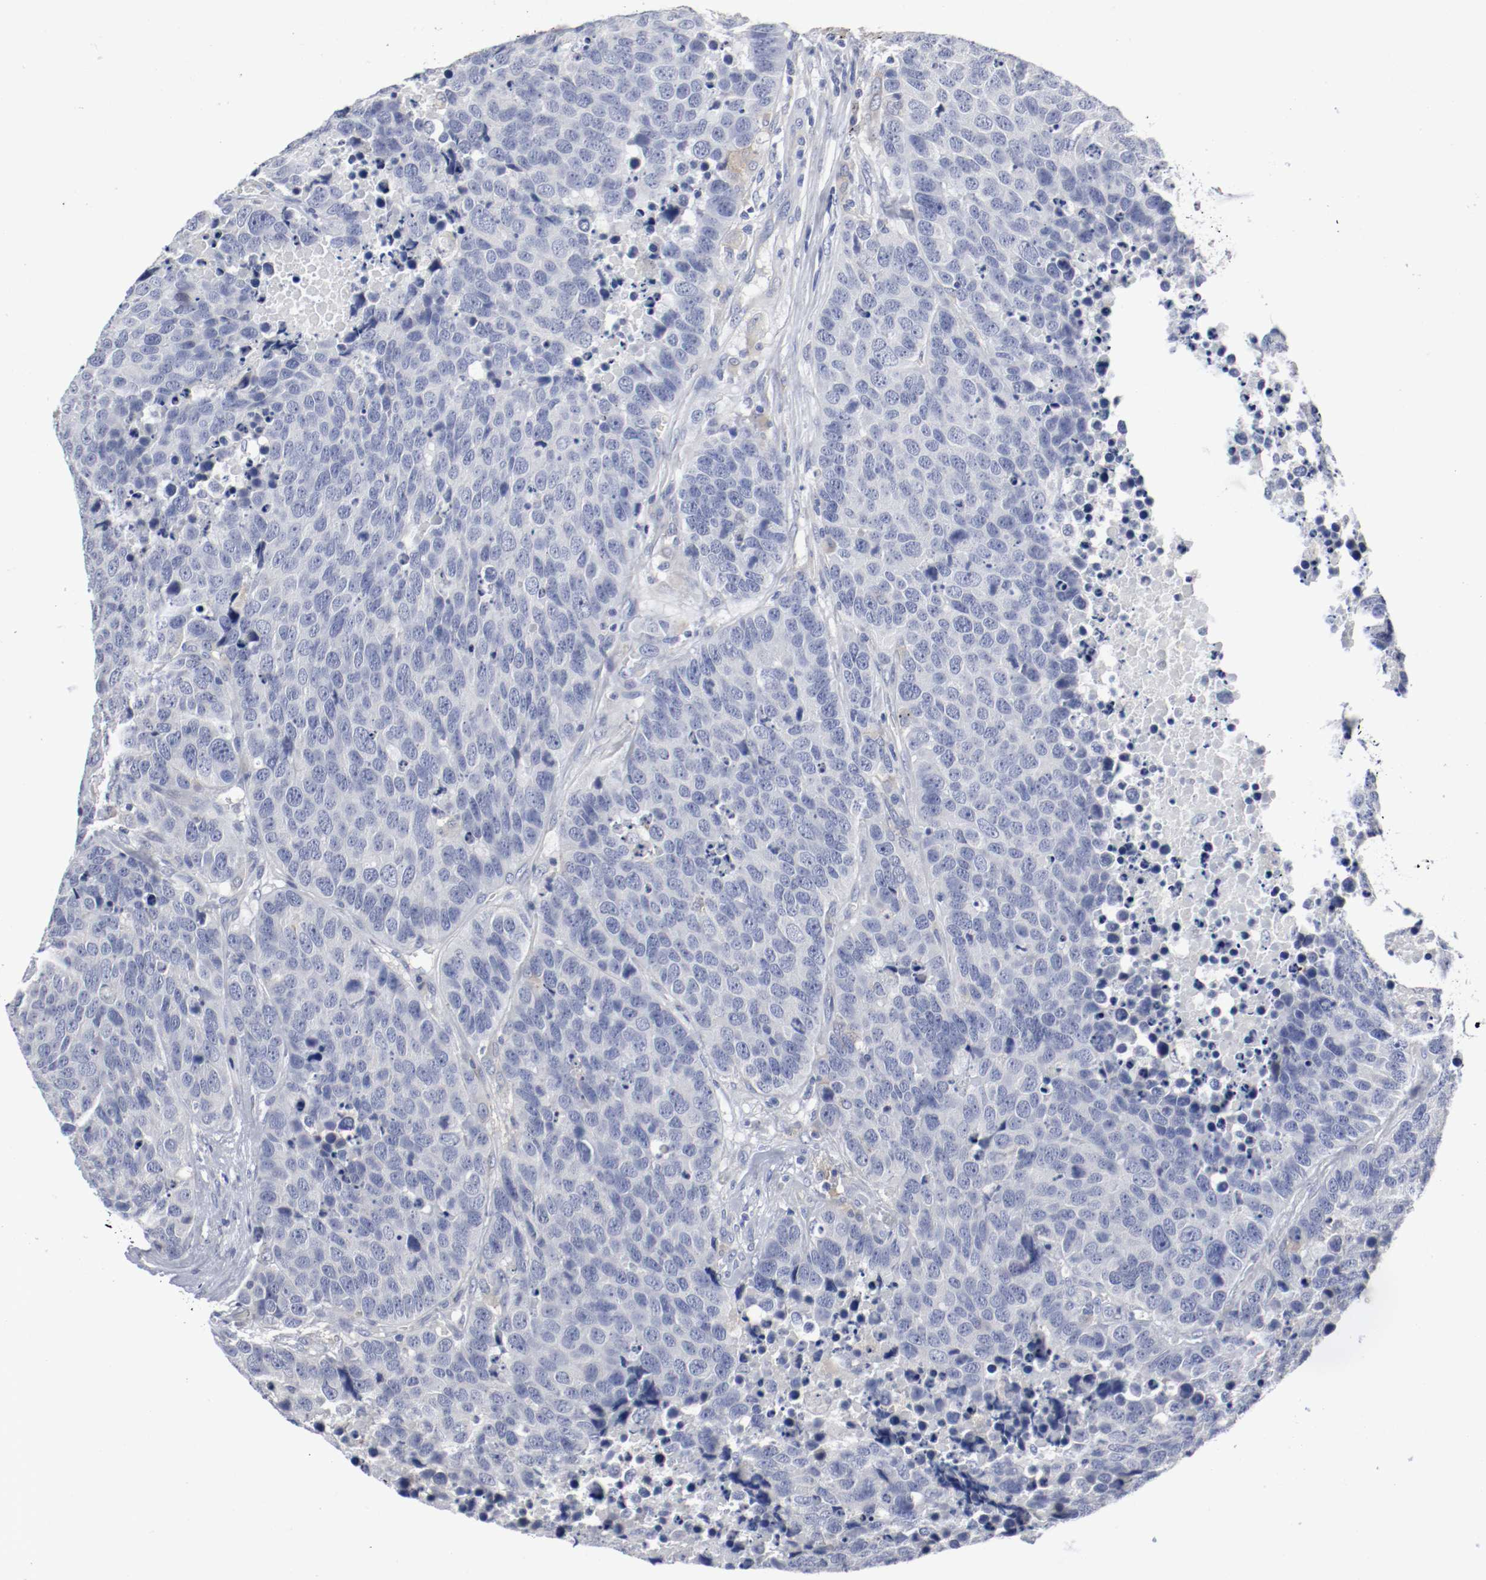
{"staining": {"intensity": "negative", "quantity": "none", "location": "none"}, "tissue": "carcinoid", "cell_type": "Tumor cells", "image_type": "cancer", "snomed": [{"axis": "morphology", "description": "Carcinoid, malignant, NOS"}, {"axis": "topography", "description": "Lung"}], "caption": "IHC histopathology image of neoplastic tissue: human malignant carcinoid stained with DAB exhibits no significant protein staining in tumor cells.", "gene": "FGFBP1", "patient": {"sex": "male", "age": 60}}